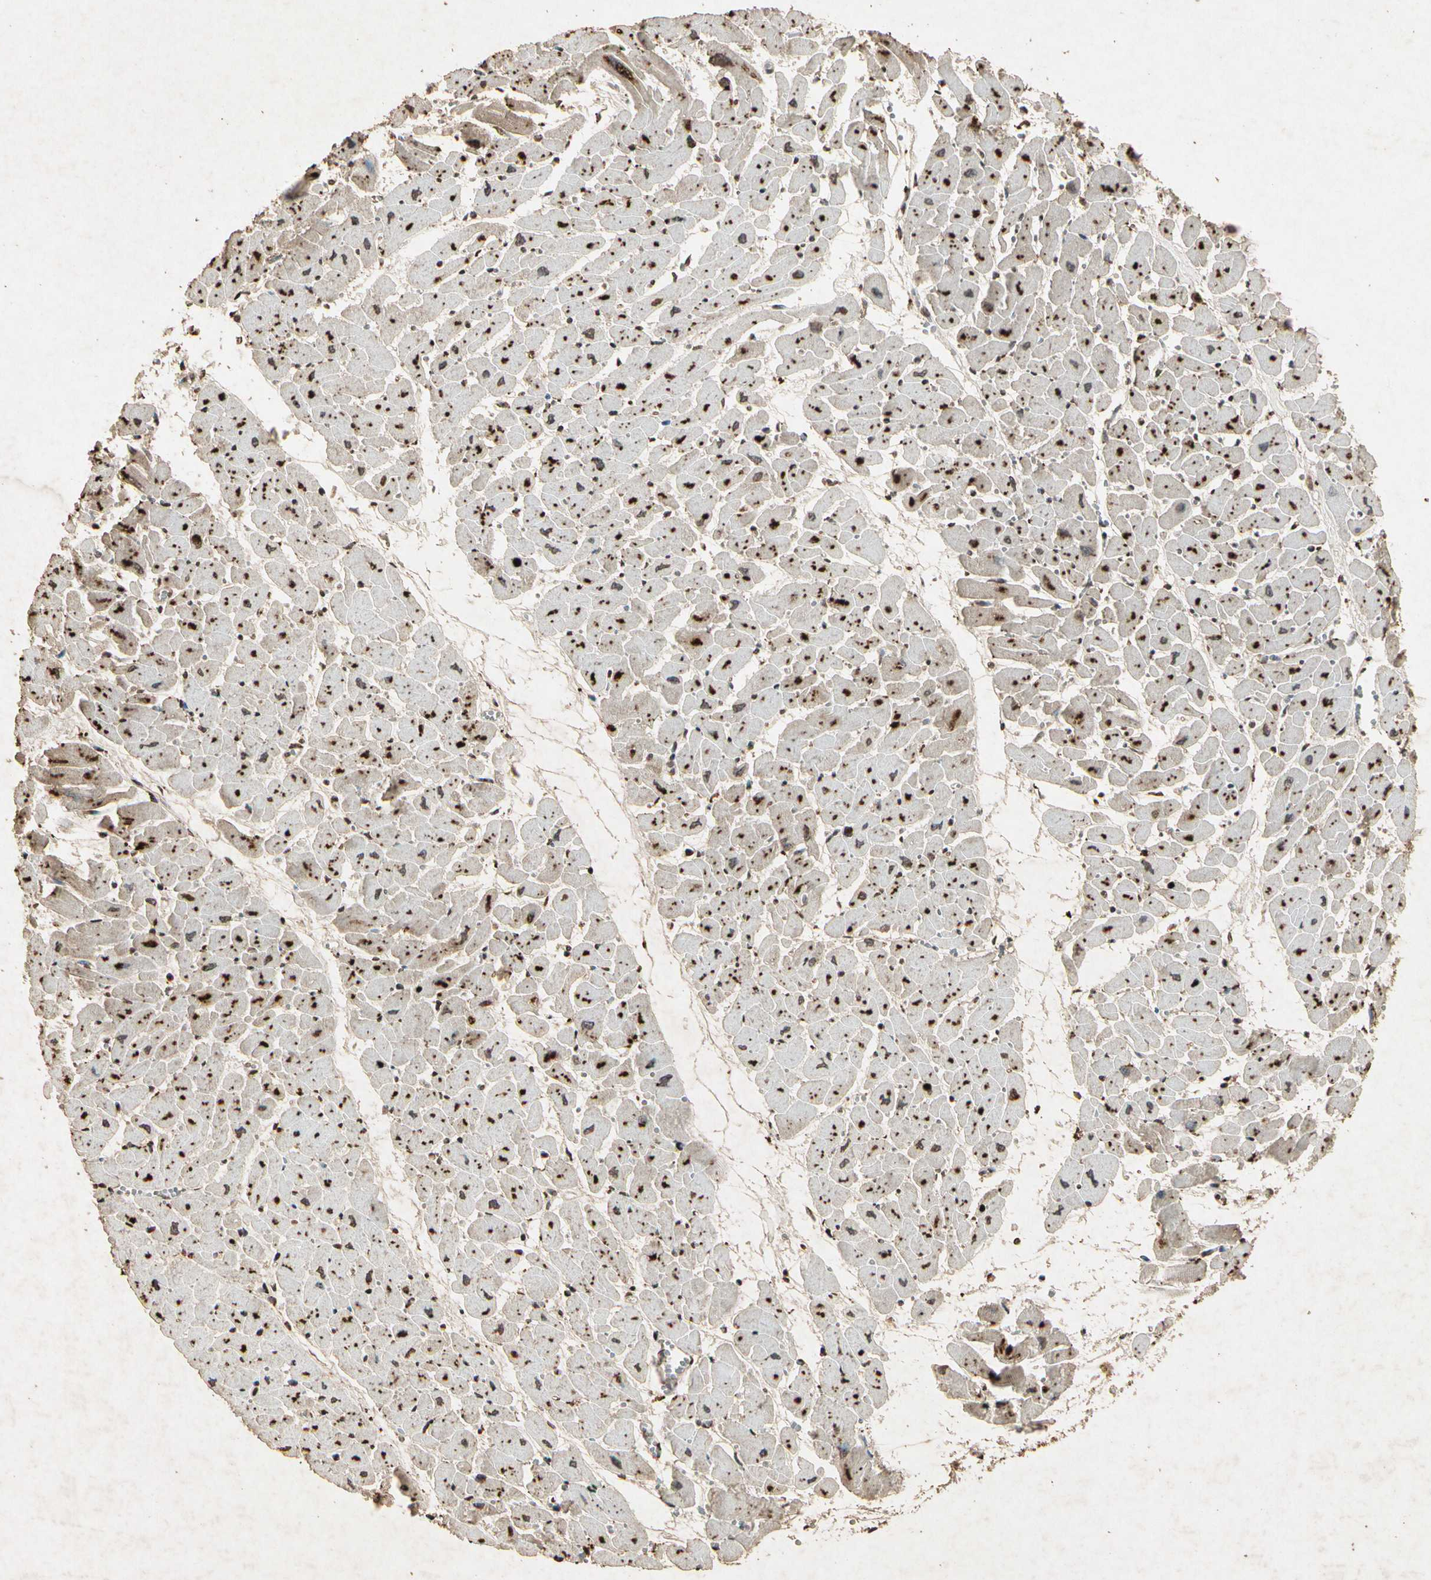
{"staining": {"intensity": "strong", "quantity": ">75%", "location": "nuclear"}, "tissue": "heart muscle", "cell_type": "Cardiomyocytes", "image_type": "normal", "snomed": [{"axis": "morphology", "description": "Normal tissue, NOS"}, {"axis": "topography", "description": "Heart"}], "caption": "Immunohistochemistry (IHC) of unremarkable human heart muscle shows high levels of strong nuclear expression in approximately >75% of cardiomyocytes.", "gene": "GC", "patient": {"sex": "female", "age": 19}}